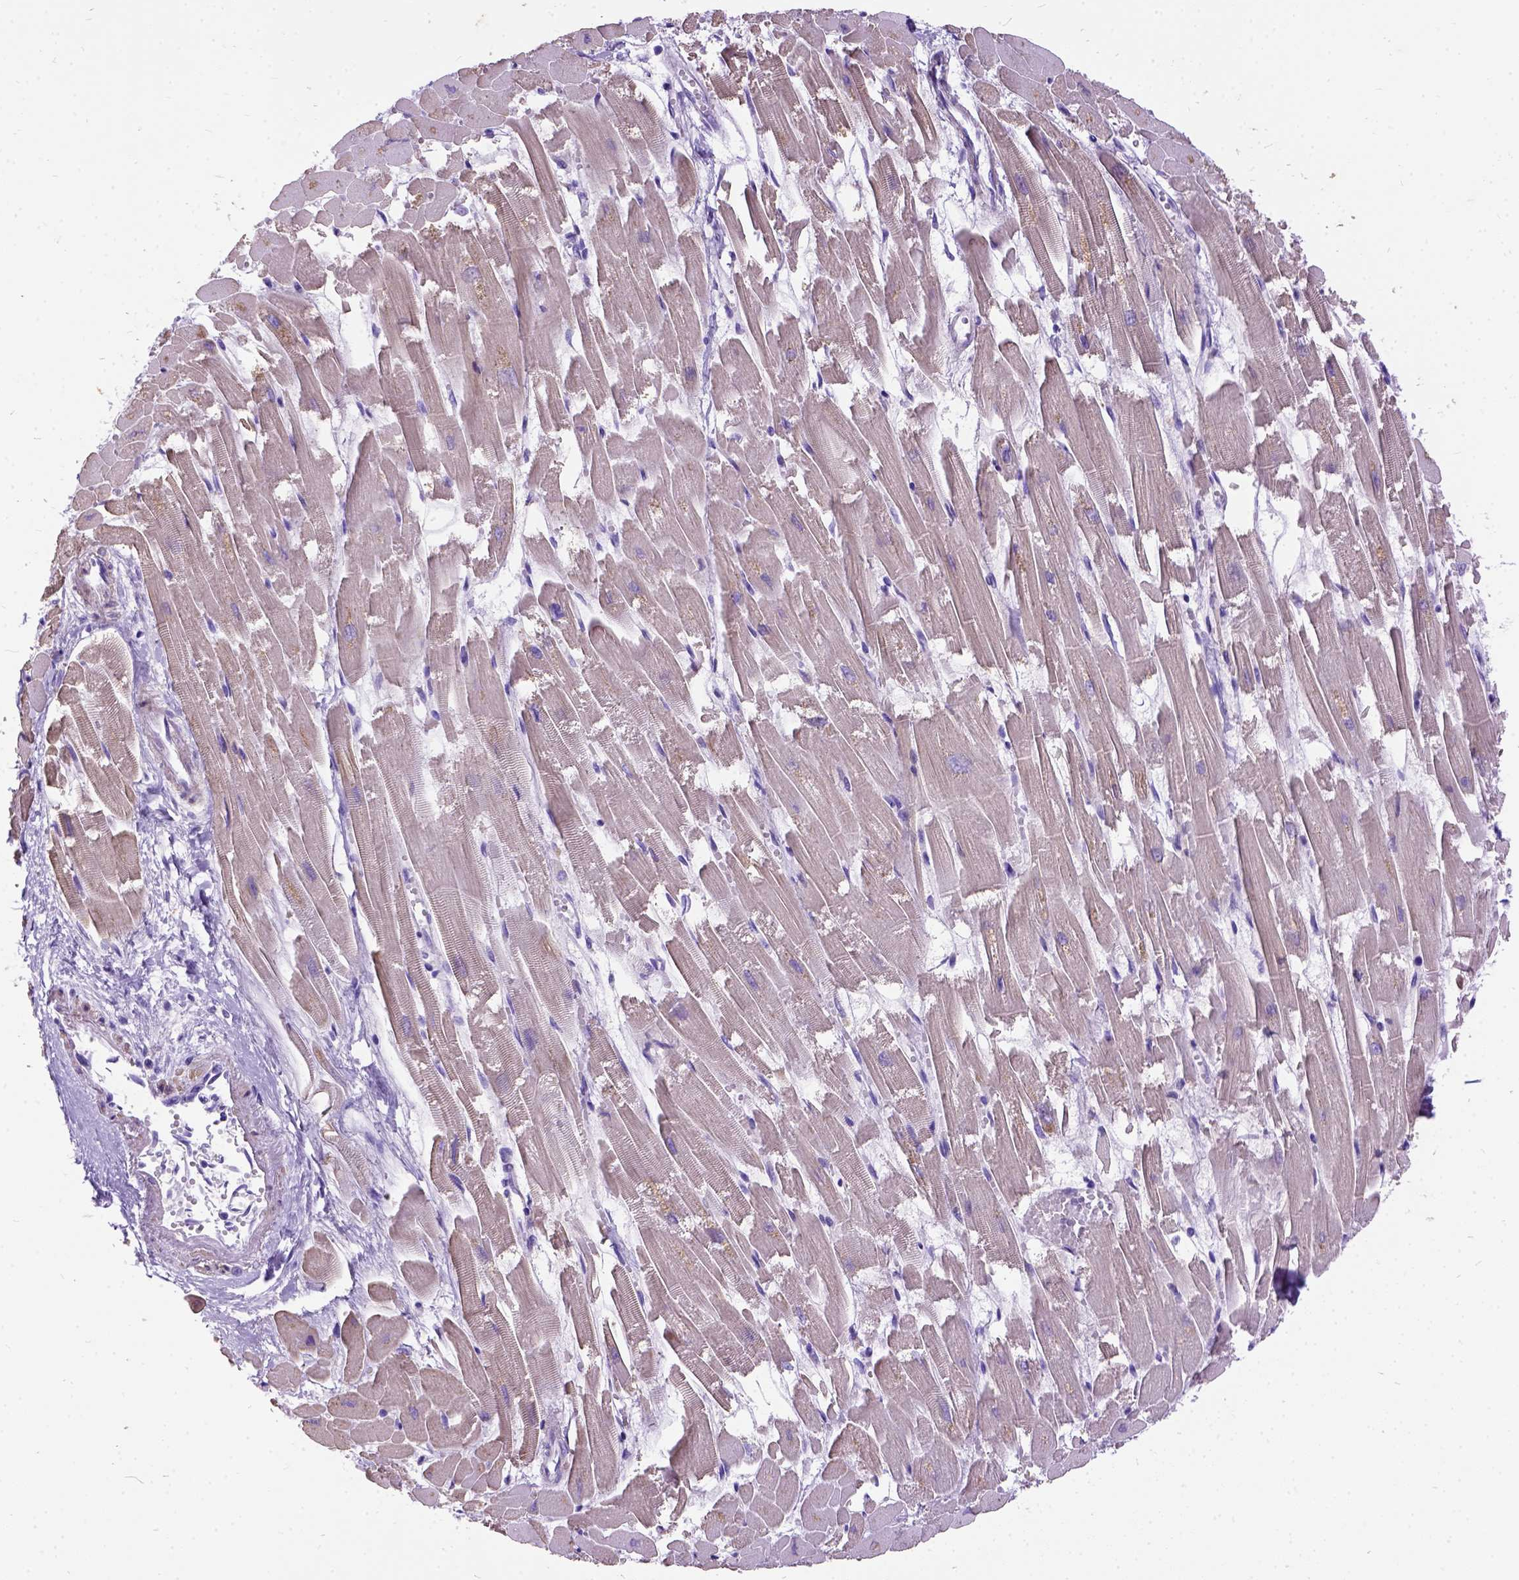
{"staining": {"intensity": "negative", "quantity": "none", "location": "none"}, "tissue": "heart muscle", "cell_type": "Cardiomyocytes", "image_type": "normal", "snomed": [{"axis": "morphology", "description": "Normal tissue, NOS"}, {"axis": "topography", "description": "Heart"}], "caption": "Human heart muscle stained for a protein using immunohistochemistry (IHC) shows no positivity in cardiomyocytes.", "gene": "ENSG00000254979", "patient": {"sex": "female", "age": 52}}